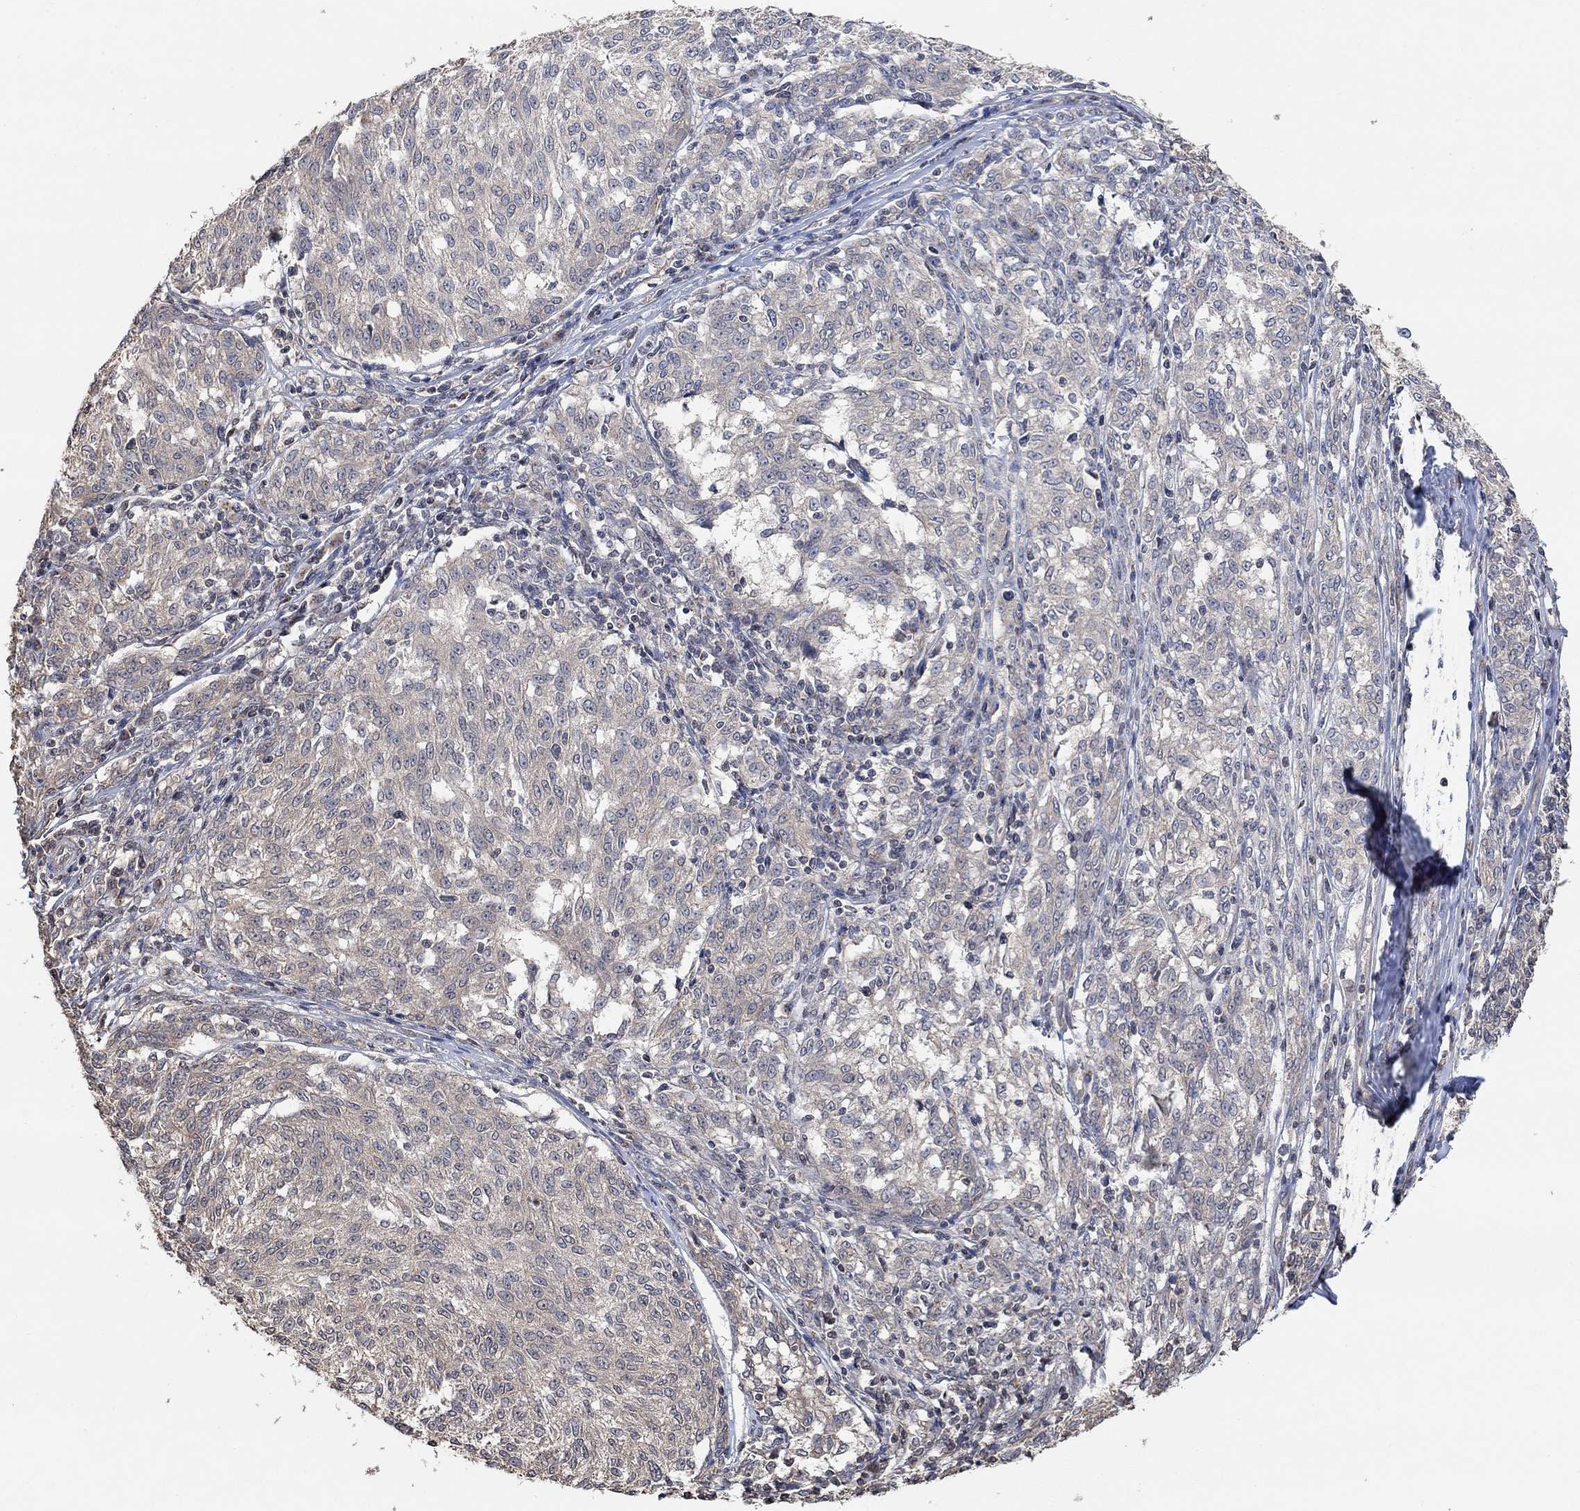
{"staining": {"intensity": "negative", "quantity": "none", "location": "none"}, "tissue": "melanoma", "cell_type": "Tumor cells", "image_type": "cancer", "snomed": [{"axis": "morphology", "description": "Malignant melanoma, NOS"}, {"axis": "topography", "description": "Skin"}], "caption": "Photomicrograph shows no protein staining in tumor cells of melanoma tissue. (DAB IHC with hematoxylin counter stain).", "gene": "UNC5B", "patient": {"sex": "female", "age": 72}}